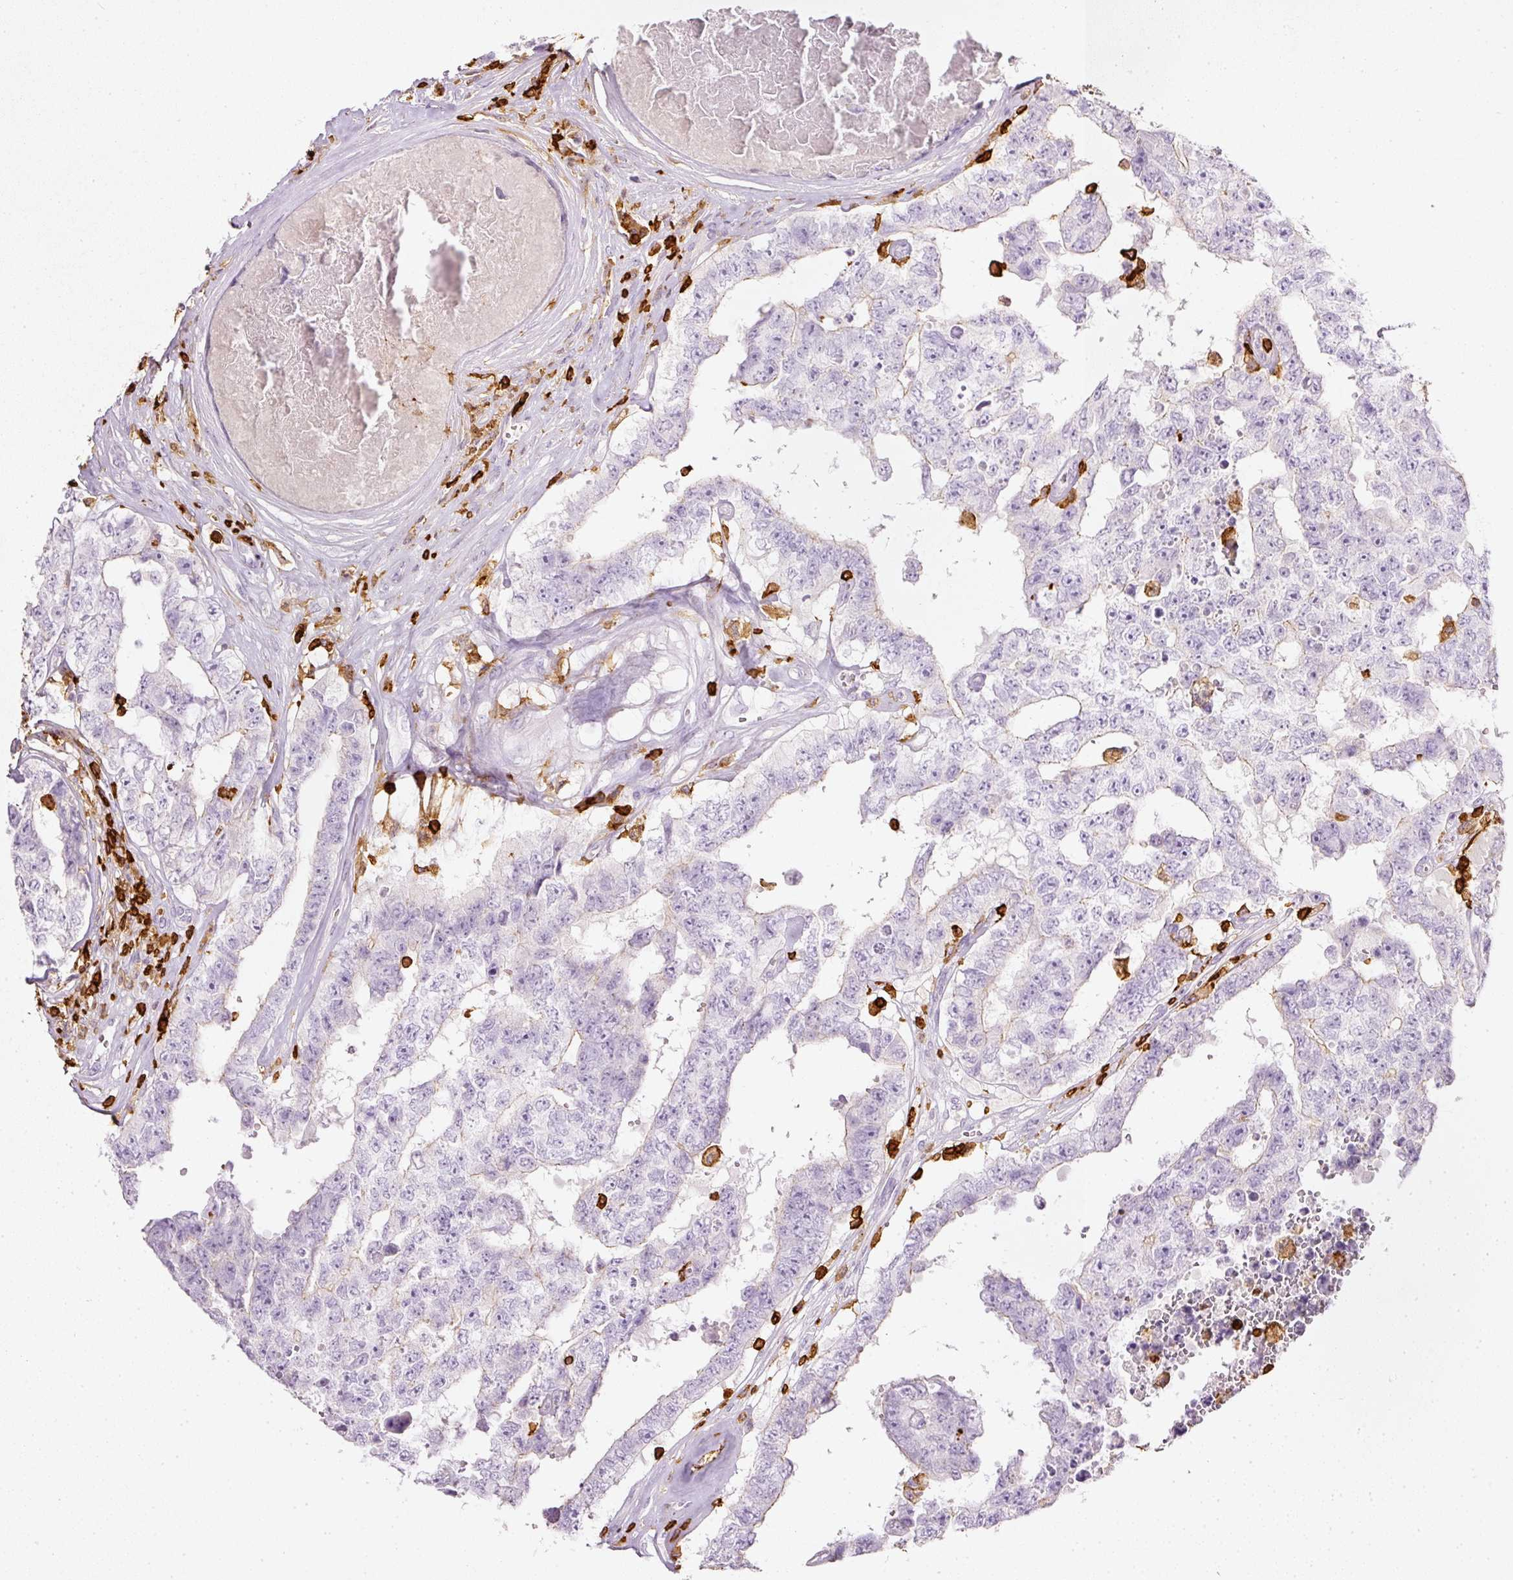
{"staining": {"intensity": "negative", "quantity": "none", "location": "none"}, "tissue": "testis cancer", "cell_type": "Tumor cells", "image_type": "cancer", "snomed": [{"axis": "morphology", "description": "Normal tissue, NOS"}, {"axis": "morphology", "description": "Carcinoma, Embryonal, NOS"}, {"axis": "topography", "description": "Testis"}, {"axis": "topography", "description": "Epididymis"}], "caption": "High magnification brightfield microscopy of testis cancer (embryonal carcinoma) stained with DAB (3,3'-diaminobenzidine) (brown) and counterstained with hematoxylin (blue): tumor cells show no significant expression.", "gene": "EVL", "patient": {"sex": "male", "age": 25}}